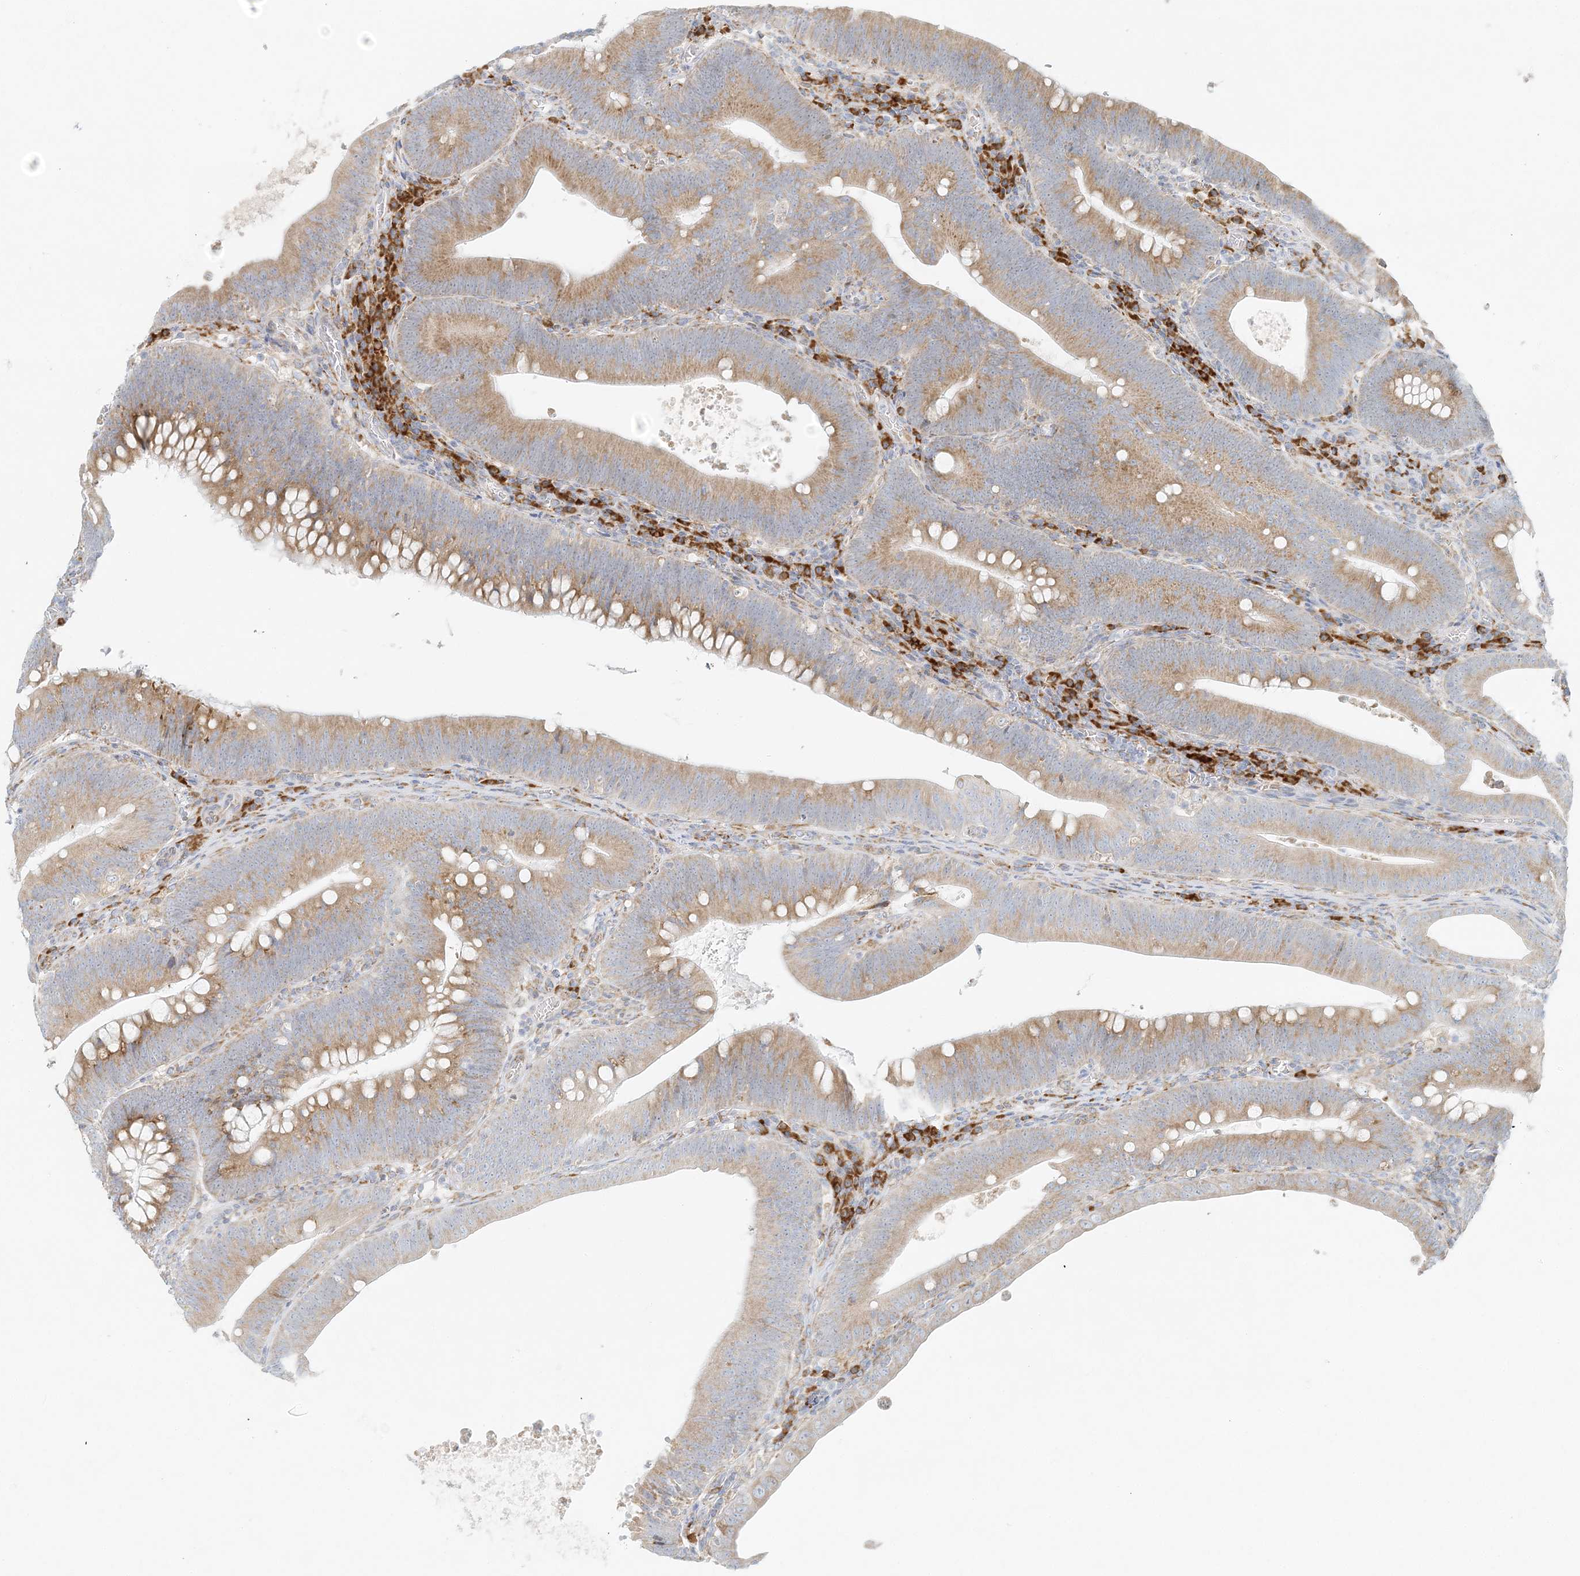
{"staining": {"intensity": "moderate", "quantity": ">75%", "location": "cytoplasmic/membranous"}, "tissue": "colorectal cancer", "cell_type": "Tumor cells", "image_type": "cancer", "snomed": [{"axis": "morphology", "description": "Normal tissue, NOS"}, {"axis": "topography", "description": "Colon"}], "caption": "Colorectal cancer was stained to show a protein in brown. There is medium levels of moderate cytoplasmic/membranous expression in about >75% of tumor cells.", "gene": "STK11IP", "patient": {"sex": "female", "age": 82}}